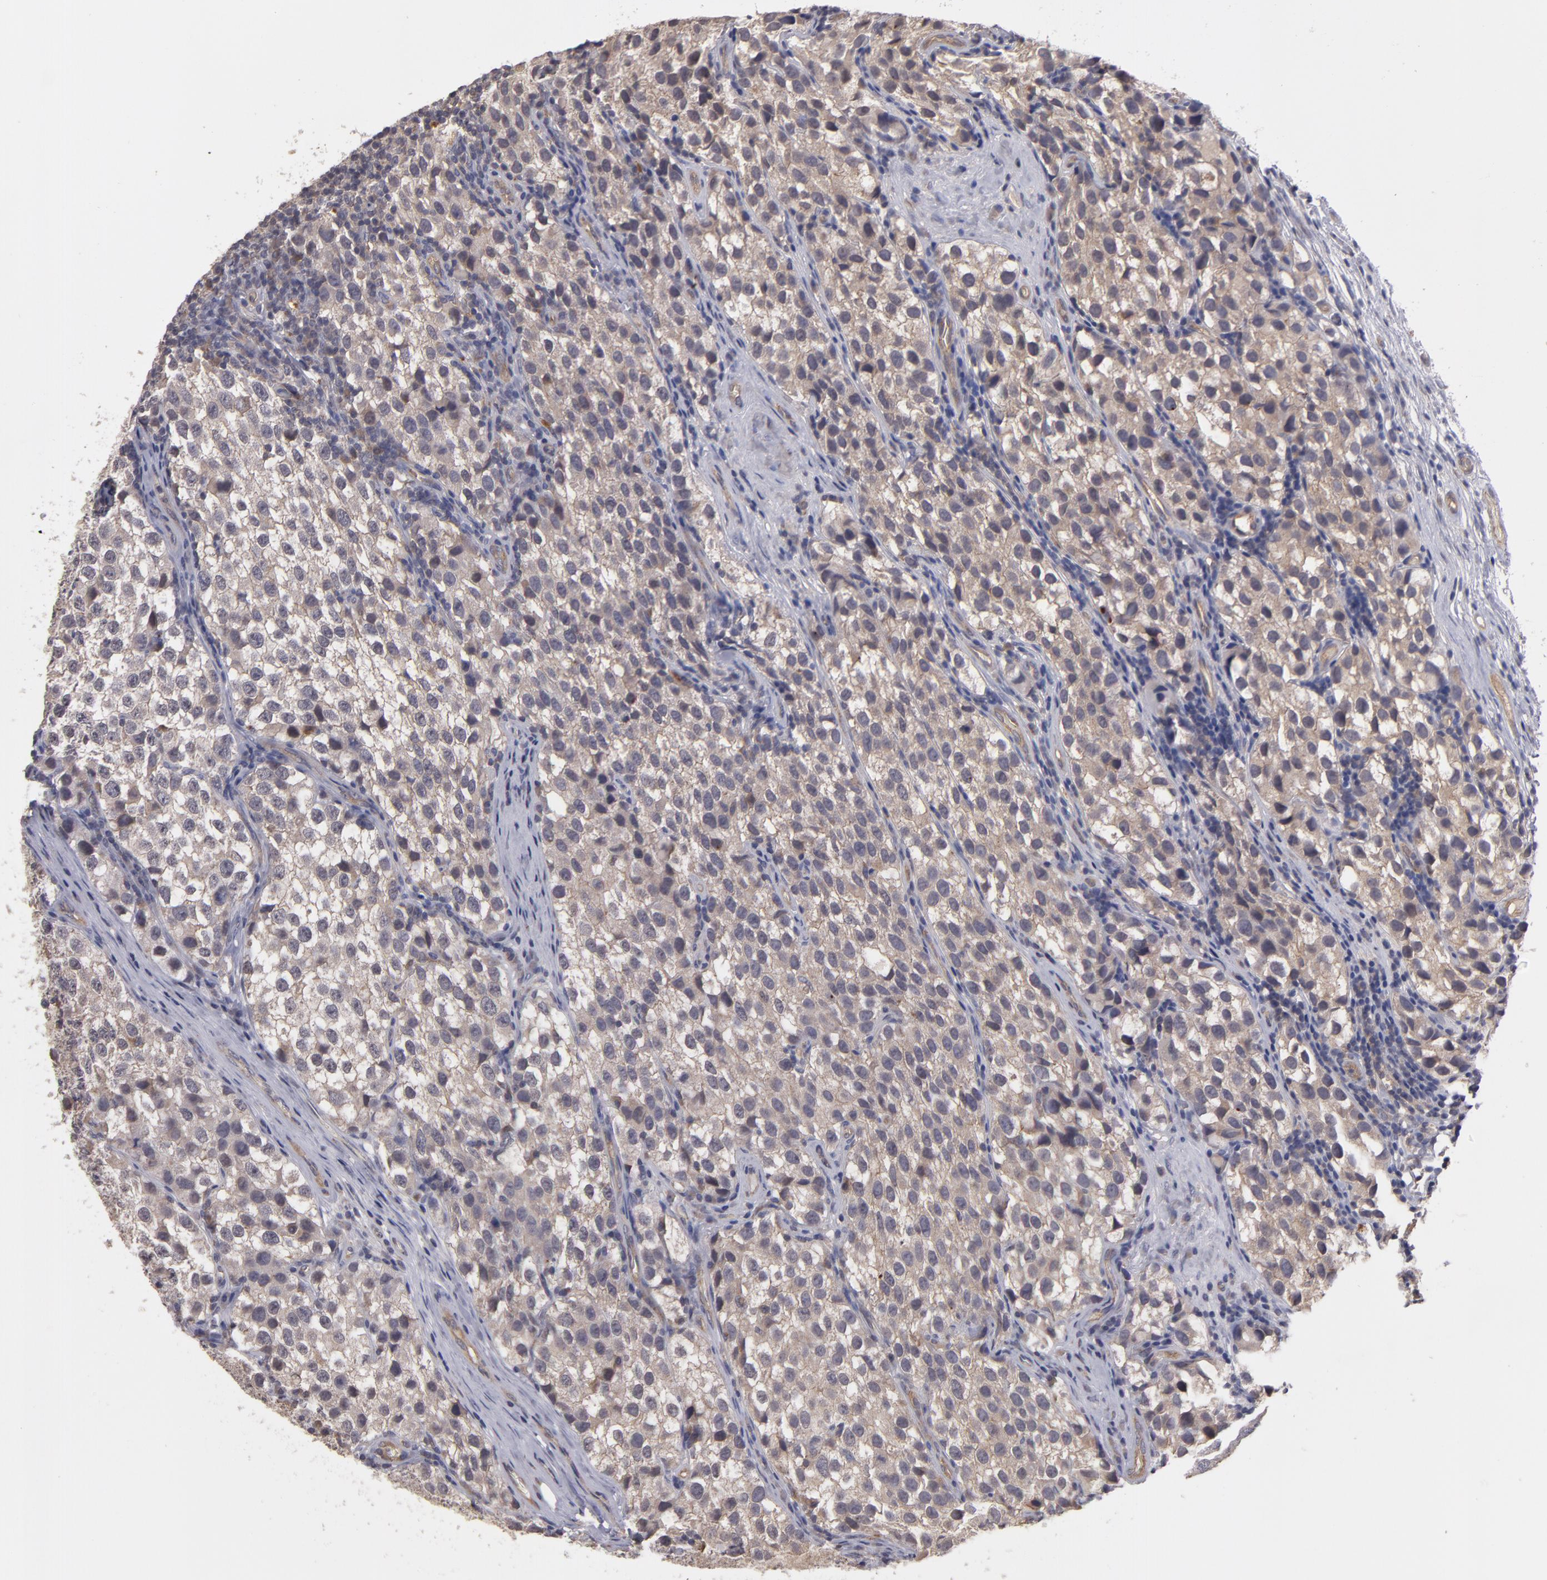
{"staining": {"intensity": "weak", "quantity": ">75%", "location": "cytoplasmic/membranous"}, "tissue": "testis cancer", "cell_type": "Tumor cells", "image_type": "cancer", "snomed": [{"axis": "morphology", "description": "Seminoma, NOS"}, {"axis": "topography", "description": "Testis"}], "caption": "Protein analysis of testis cancer tissue displays weak cytoplasmic/membranous positivity in approximately >75% of tumor cells. The staining was performed using DAB to visualize the protein expression in brown, while the nuclei were stained in blue with hematoxylin (Magnification: 20x).", "gene": "CTSO", "patient": {"sex": "male", "age": 39}}